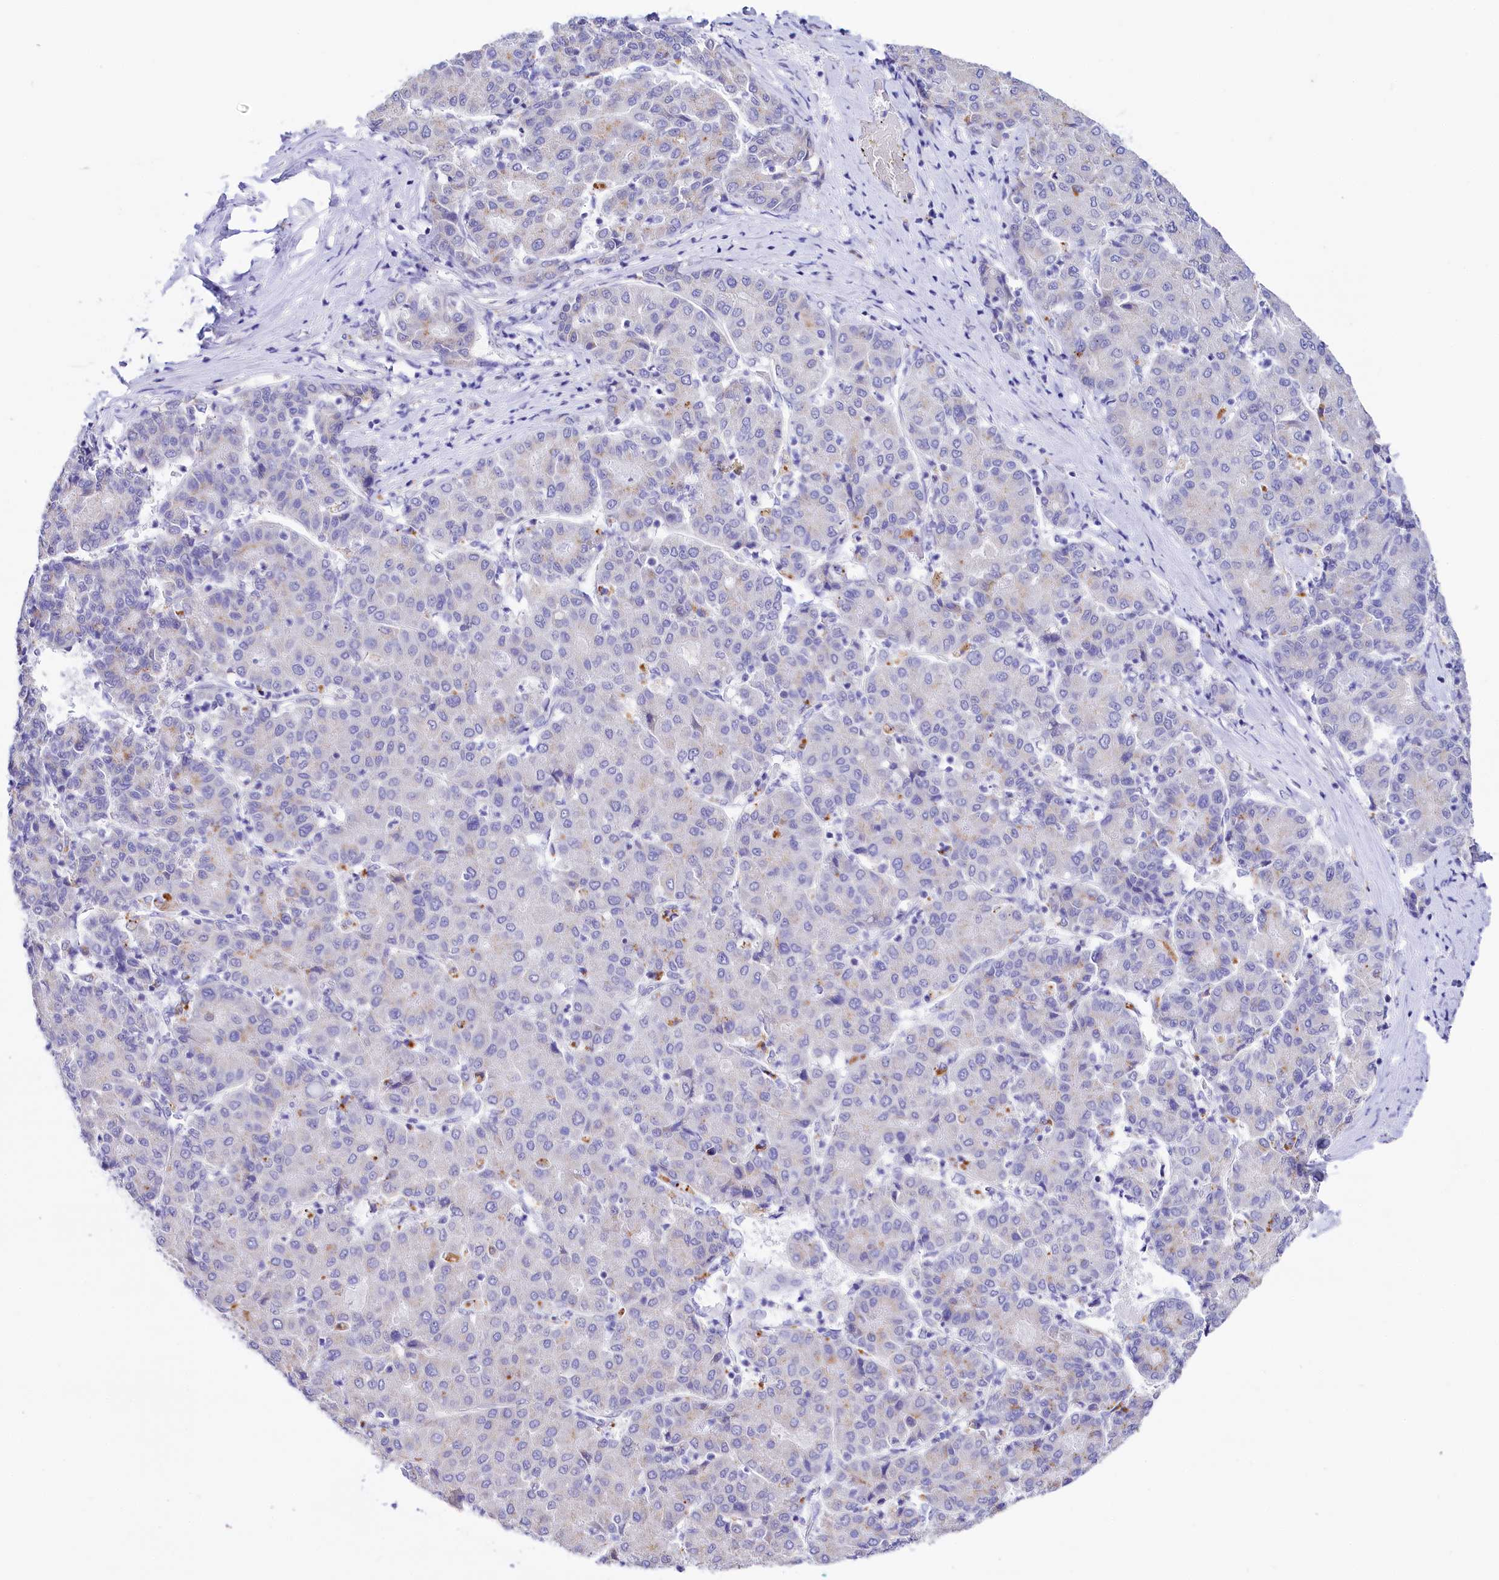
{"staining": {"intensity": "negative", "quantity": "none", "location": "none"}, "tissue": "liver cancer", "cell_type": "Tumor cells", "image_type": "cancer", "snomed": [{"axis": "morphology", "description": "Carcinoma, Hepatocellular, NOS"}, {"axis": "topography", "description": "Liver"}], "caption": "High magnification brightfield microscopy of liver hepatocellular carcinoma stained with DAB (3,3'-diaminobenzidine) (brown) and counterstained with hematoxylin (blue): tumor cells show no significant positivity. Nuclei are stained in blue.", "gene": "SPATS2", "patient": {"sex": "male", "age": 65}}